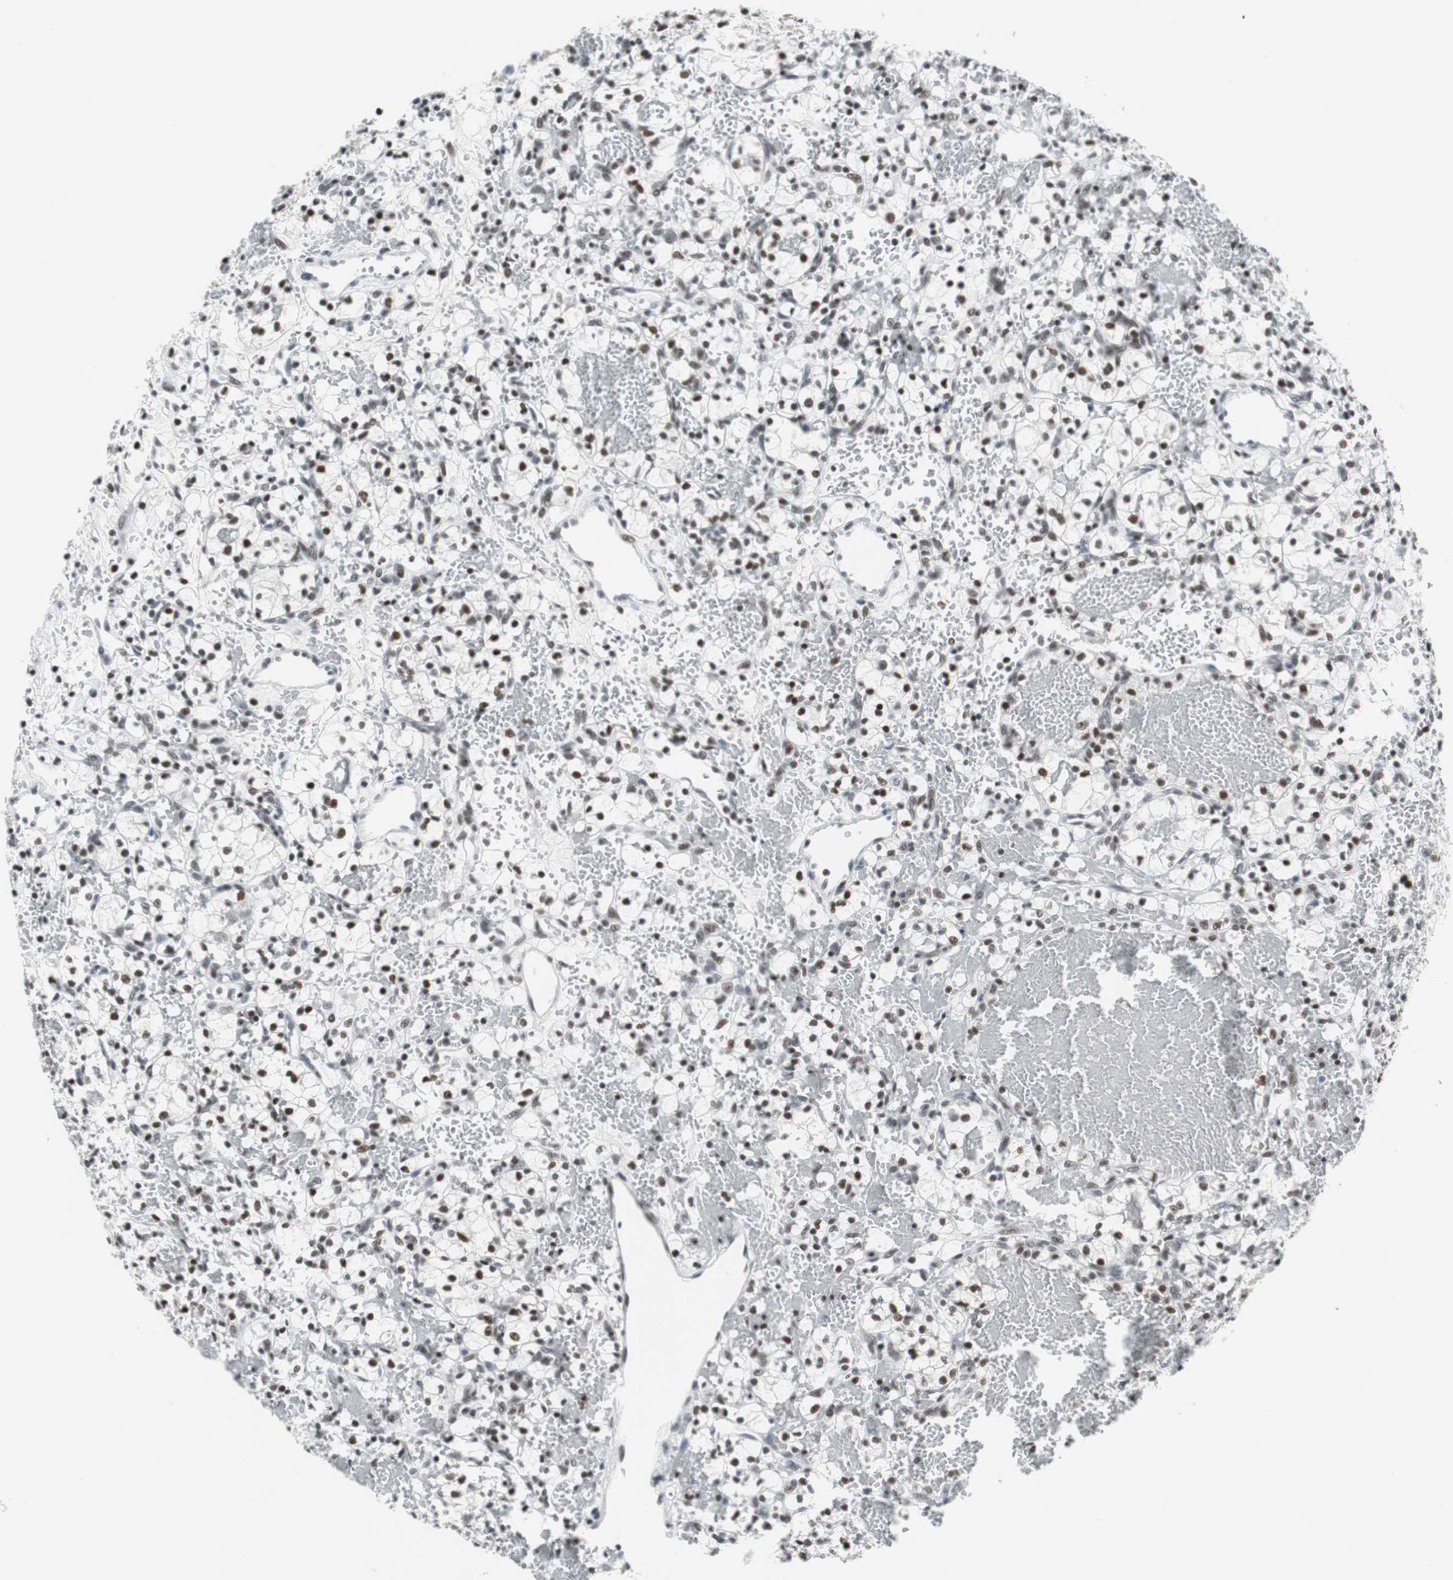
{"staining": {"intensity": "moderate", "quantity": ">75%", "location": "nuclear"}, "tissue": "renal cancer", "cell_type": "Tumor cells", "image_type": "cancer", "snomed": [{"axis": "morphology", "description": "Adenocarcinoma, NOS"}, {"axis": "topography", "description": "Kidney"}], "caption": "Renal cancer (adenocarcinoma) stained with a protein marker demonstrates moderate staining in tumor cells.", "gene": "HDAC3", "patient": {"sex": "female", "age": 60}}